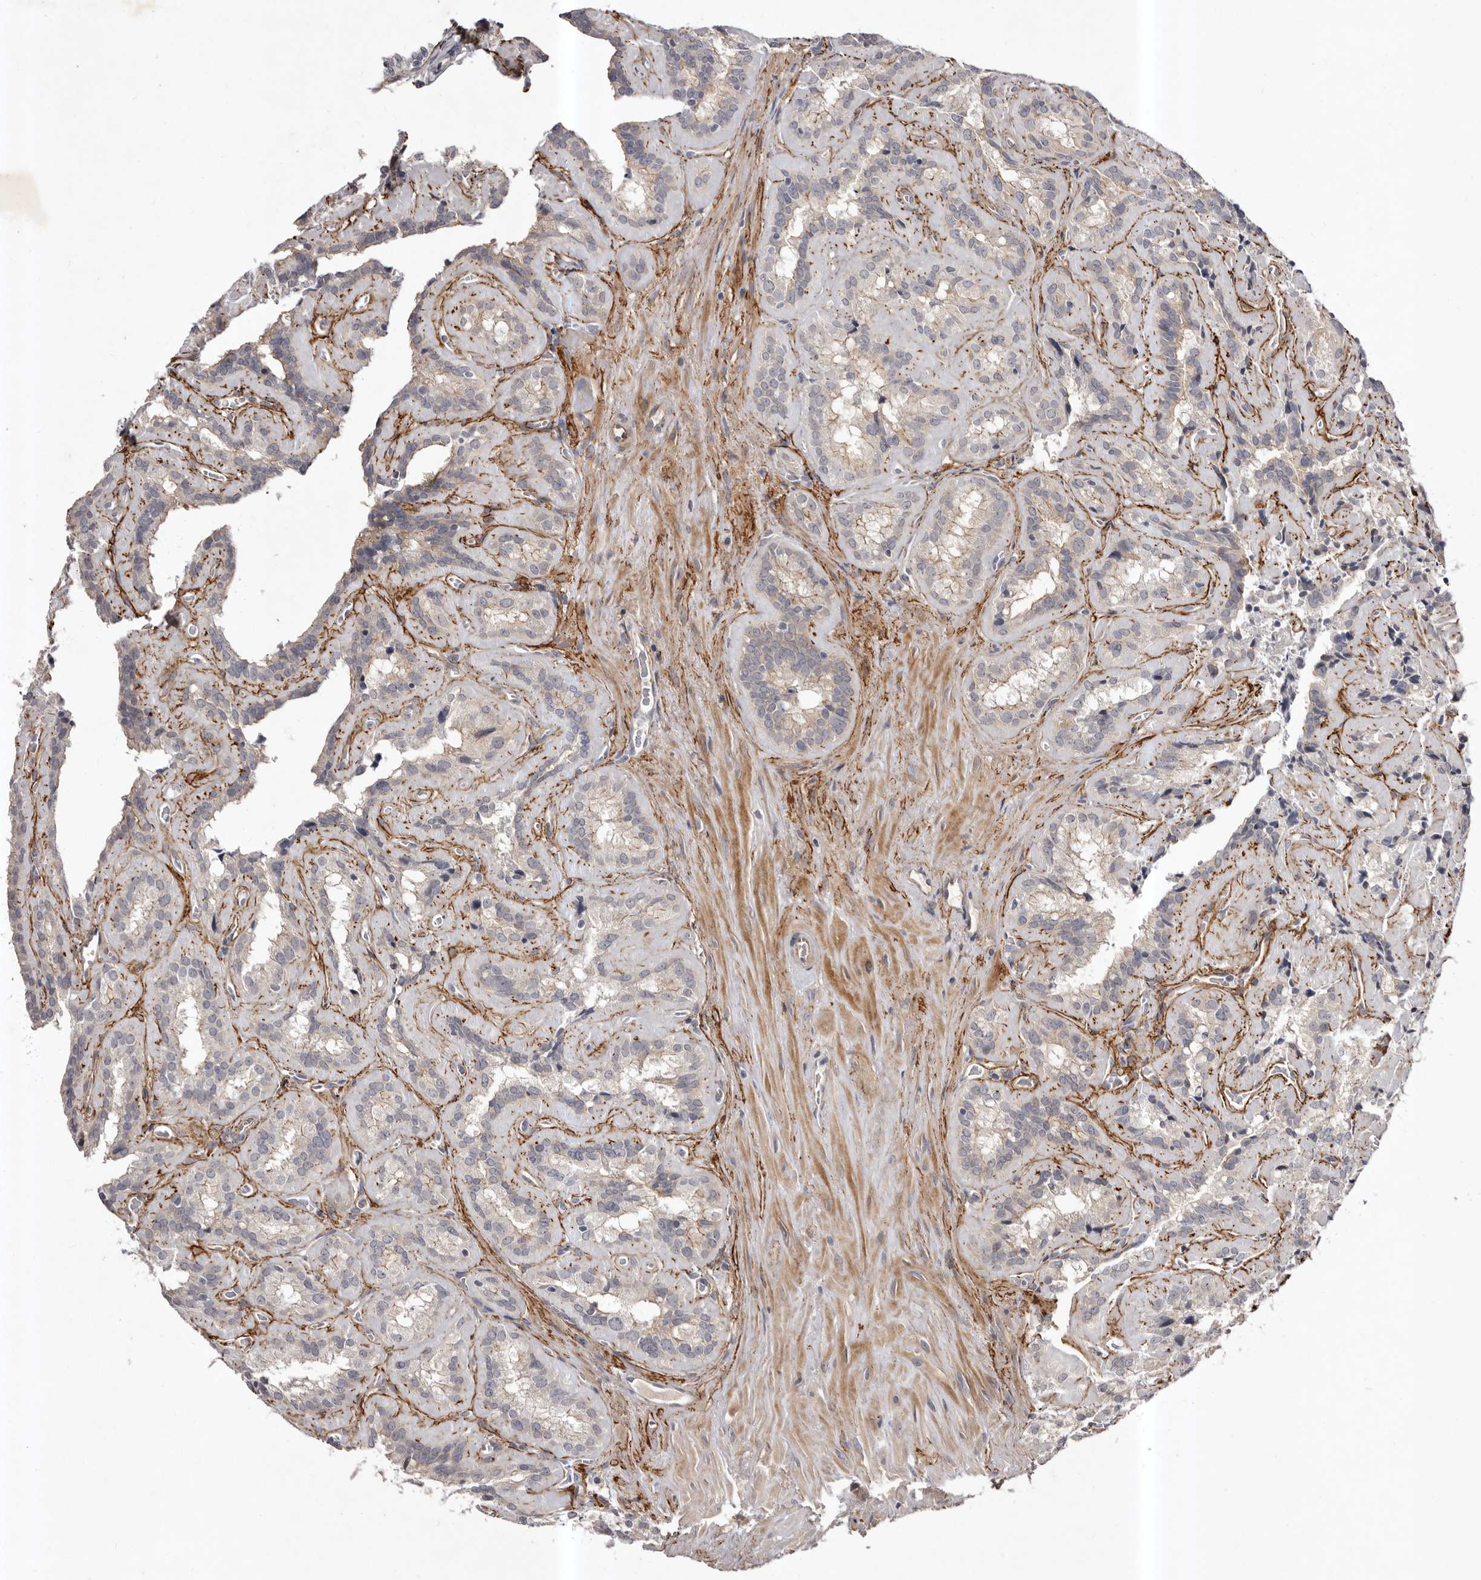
{"staining": {"intensity": "weak", "quantity": "<25%", "location": "cytoplasmic/membranous"}, "tissue": "seminal vesicle", "cell_type": "Glandular cells", "image_type": "normal", "snomed": [{"axis": "morphology", "description": "Normal tissue, NOS"}, {"axis": "topography", "description": "Prostate"}, {"axis": "topography", "description": "Seminal veicle"}], "caption": "DAB (3,3'-diaminobenzidine) immunohistochemical staining of unremarkable human seminal vesicle exhibits no significant positivity in glandular cells.", "gene": "HBS1L", "patient": {"sex": "male", "age": 59}}